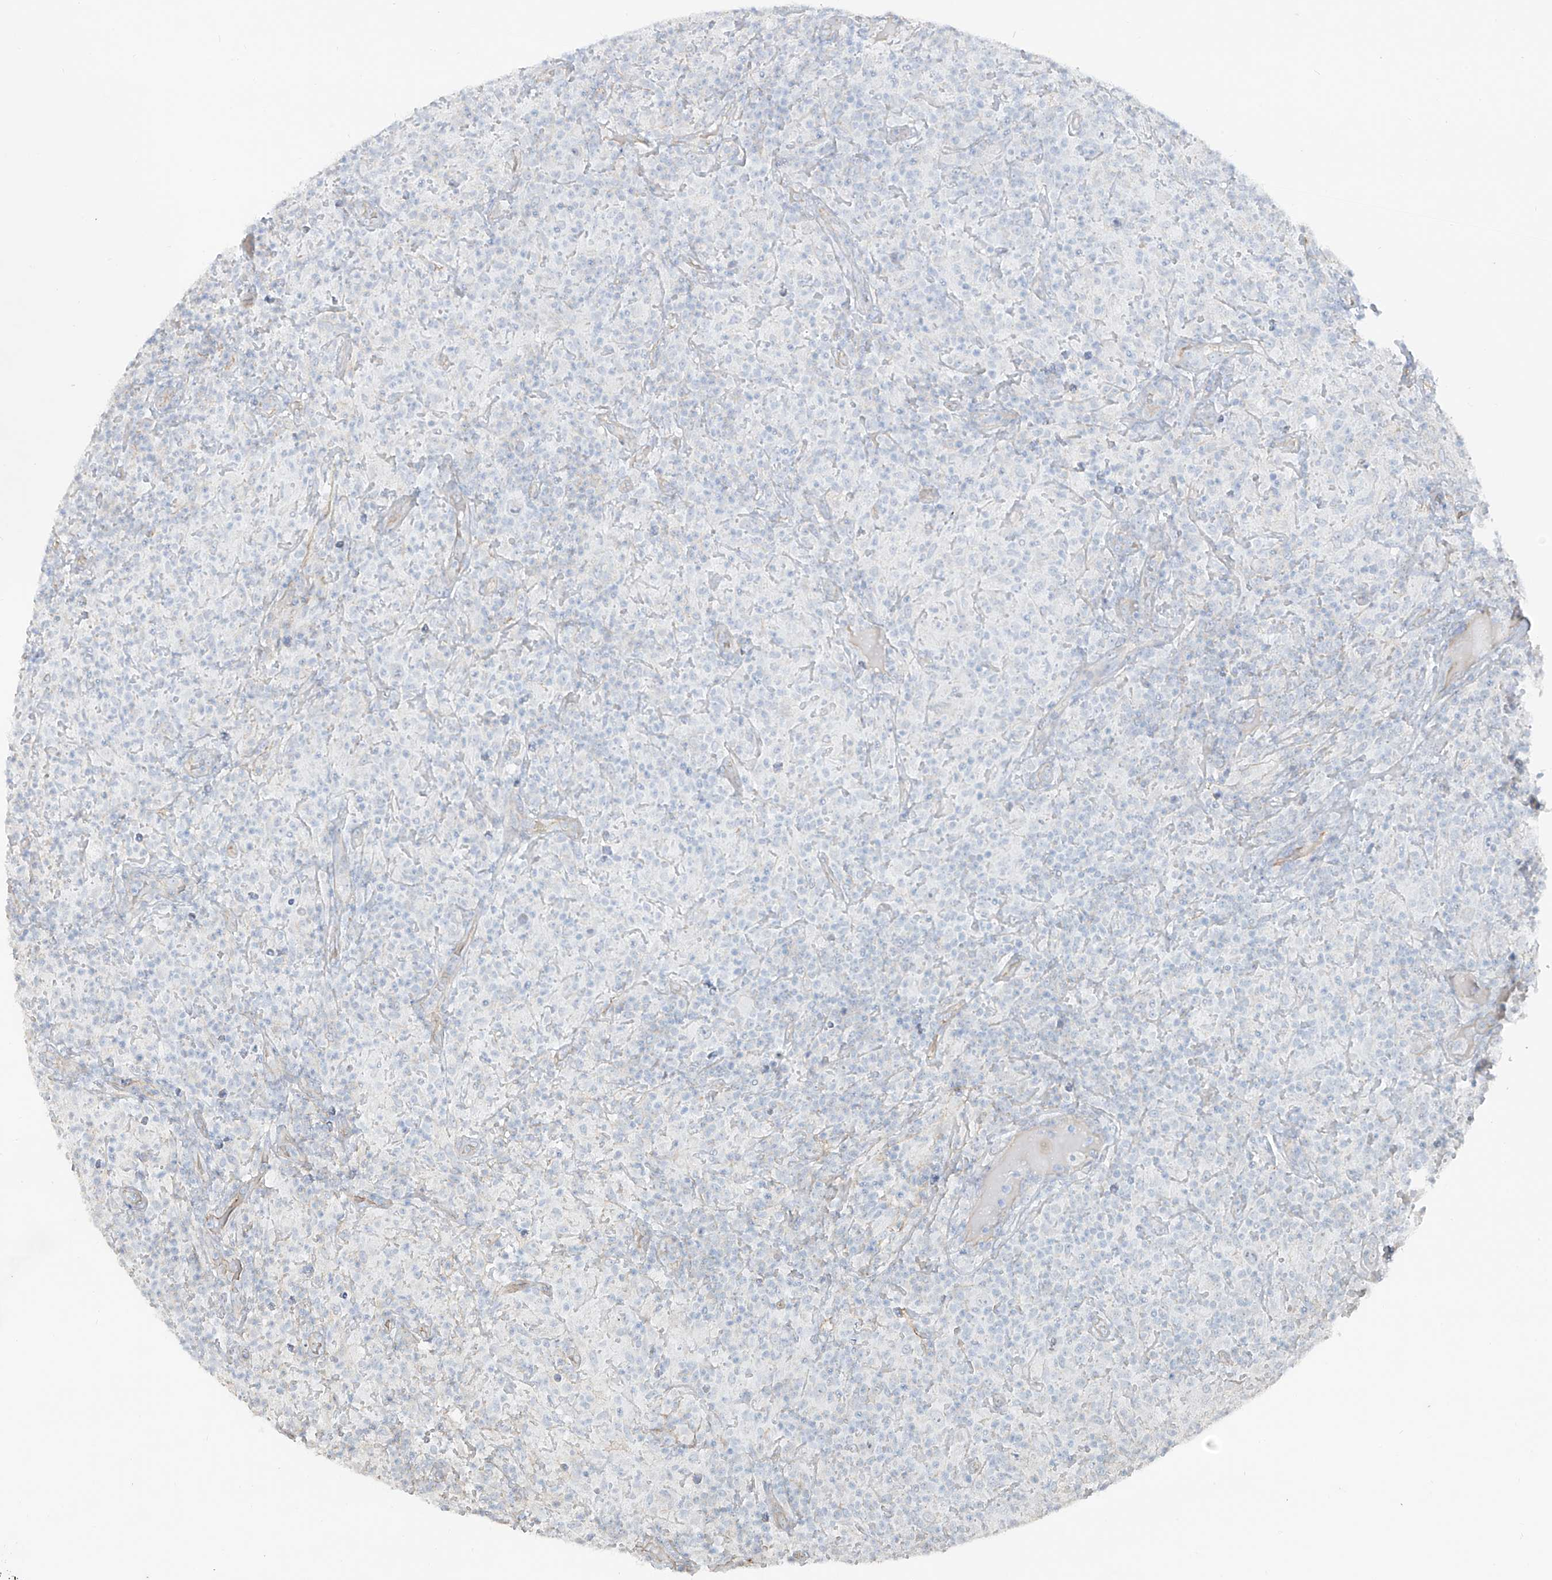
{"staining": {"intensity": "negative", "quantity": "none", "location": "none"}, "tissue": "lymphoma", "cell_type": "Tumor cells", "image_type": "cancer", "snomed": [{"axis": "morphology", "description": "Hodgkin's disease, NOS"}, {"axis": "topography", "description": "Lymph node"}], "caption": "Immunohistochemistry (IHC) of human lymphoma displays no staining in tumor cells.", "gene": "TUBE1", "patient": {"sex": "male", "age": 70}}